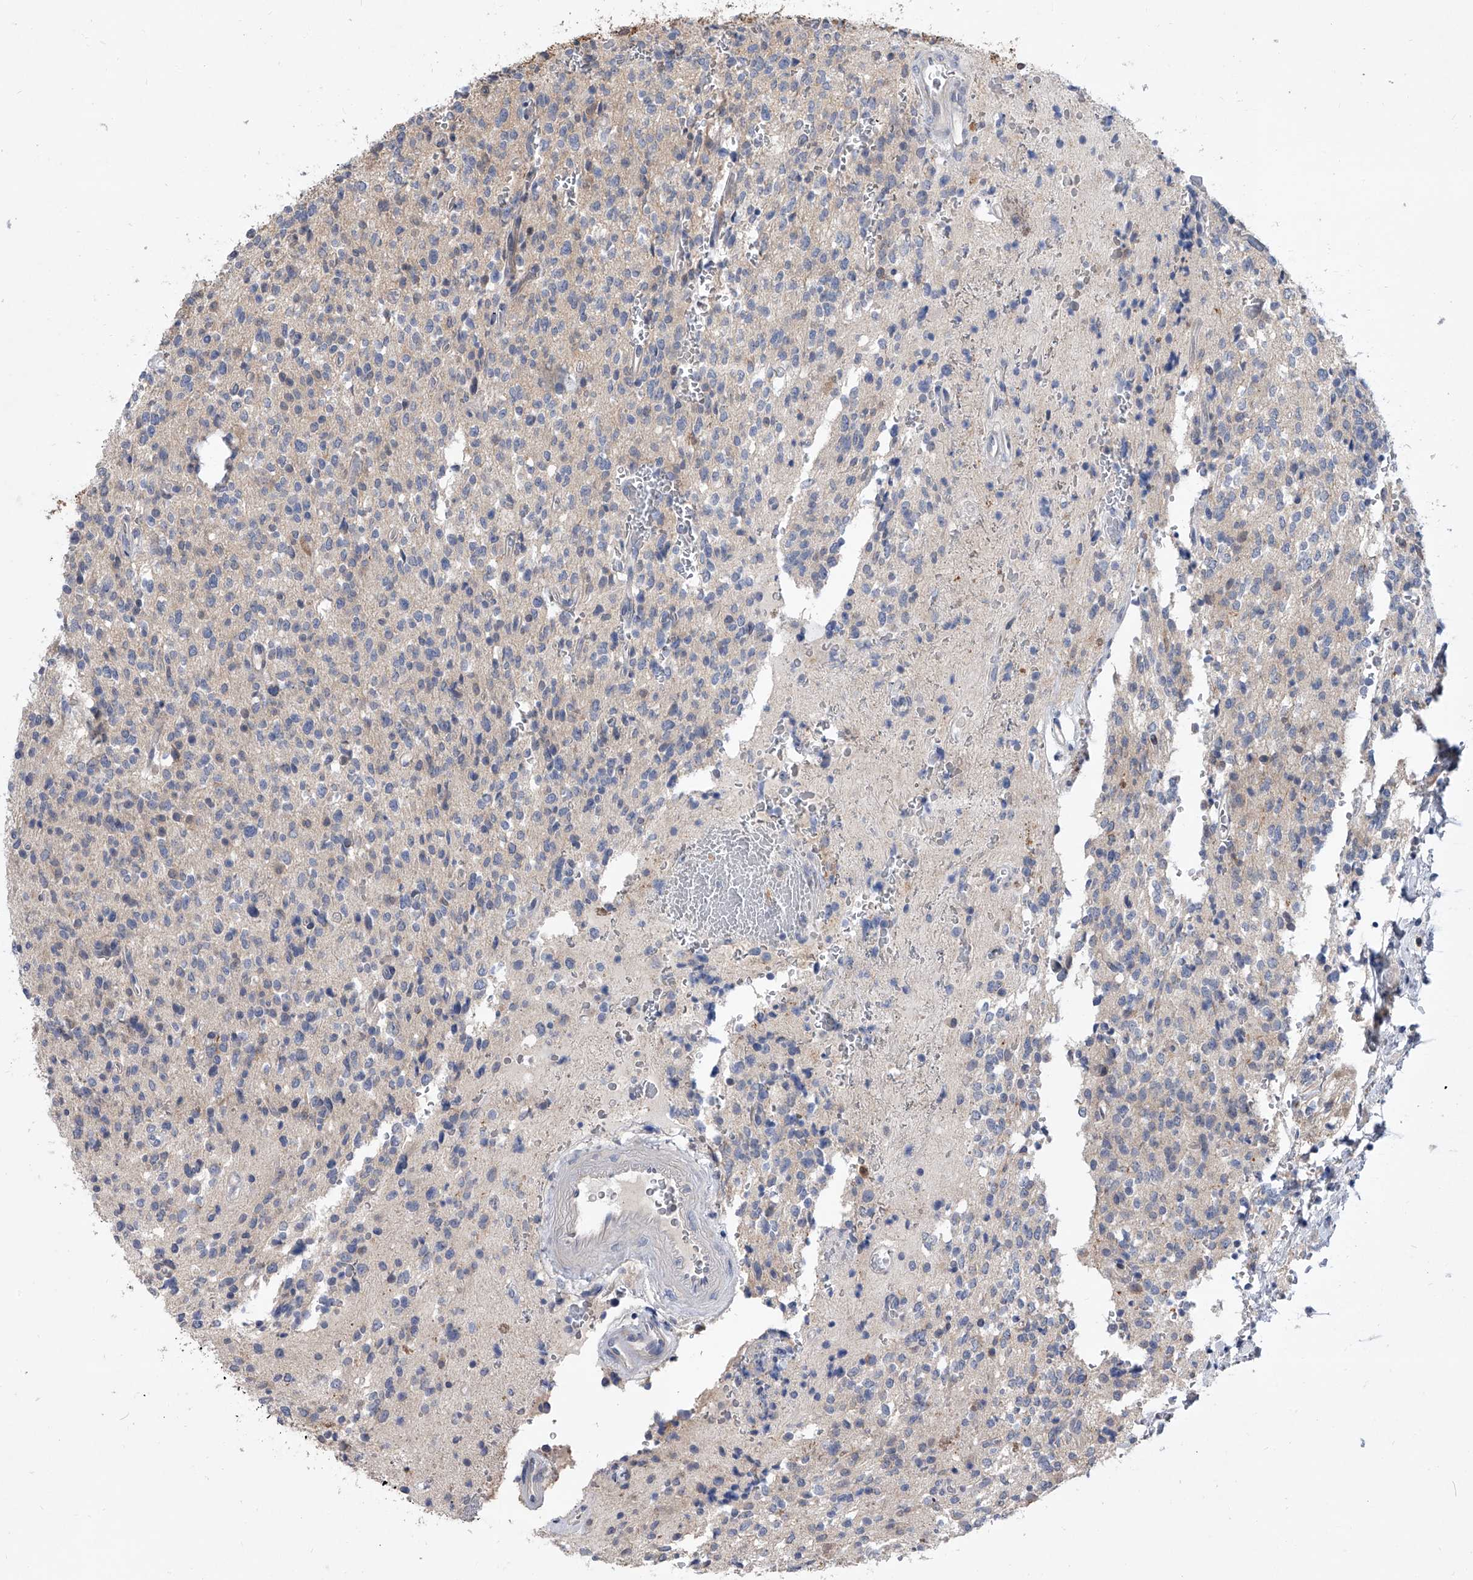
{"staining": {"intensity": "negative", "quantity": "none", "location": "none"}, "tissue": "glioma", "cell_type": "Tumor cells", "image_type": "cancer", "snomed": [{"axis": "morphology", "description": "Glioma, malignant, High grade"}, {"axis": "topography", "description": "Brain"}], "caption": "This is an IHC histopathology image of malignant glioma (high-grade). There is no expression in tumor cells.", "gene": "BHLHE23", "patient": {"sex": "male", "age": 34}}